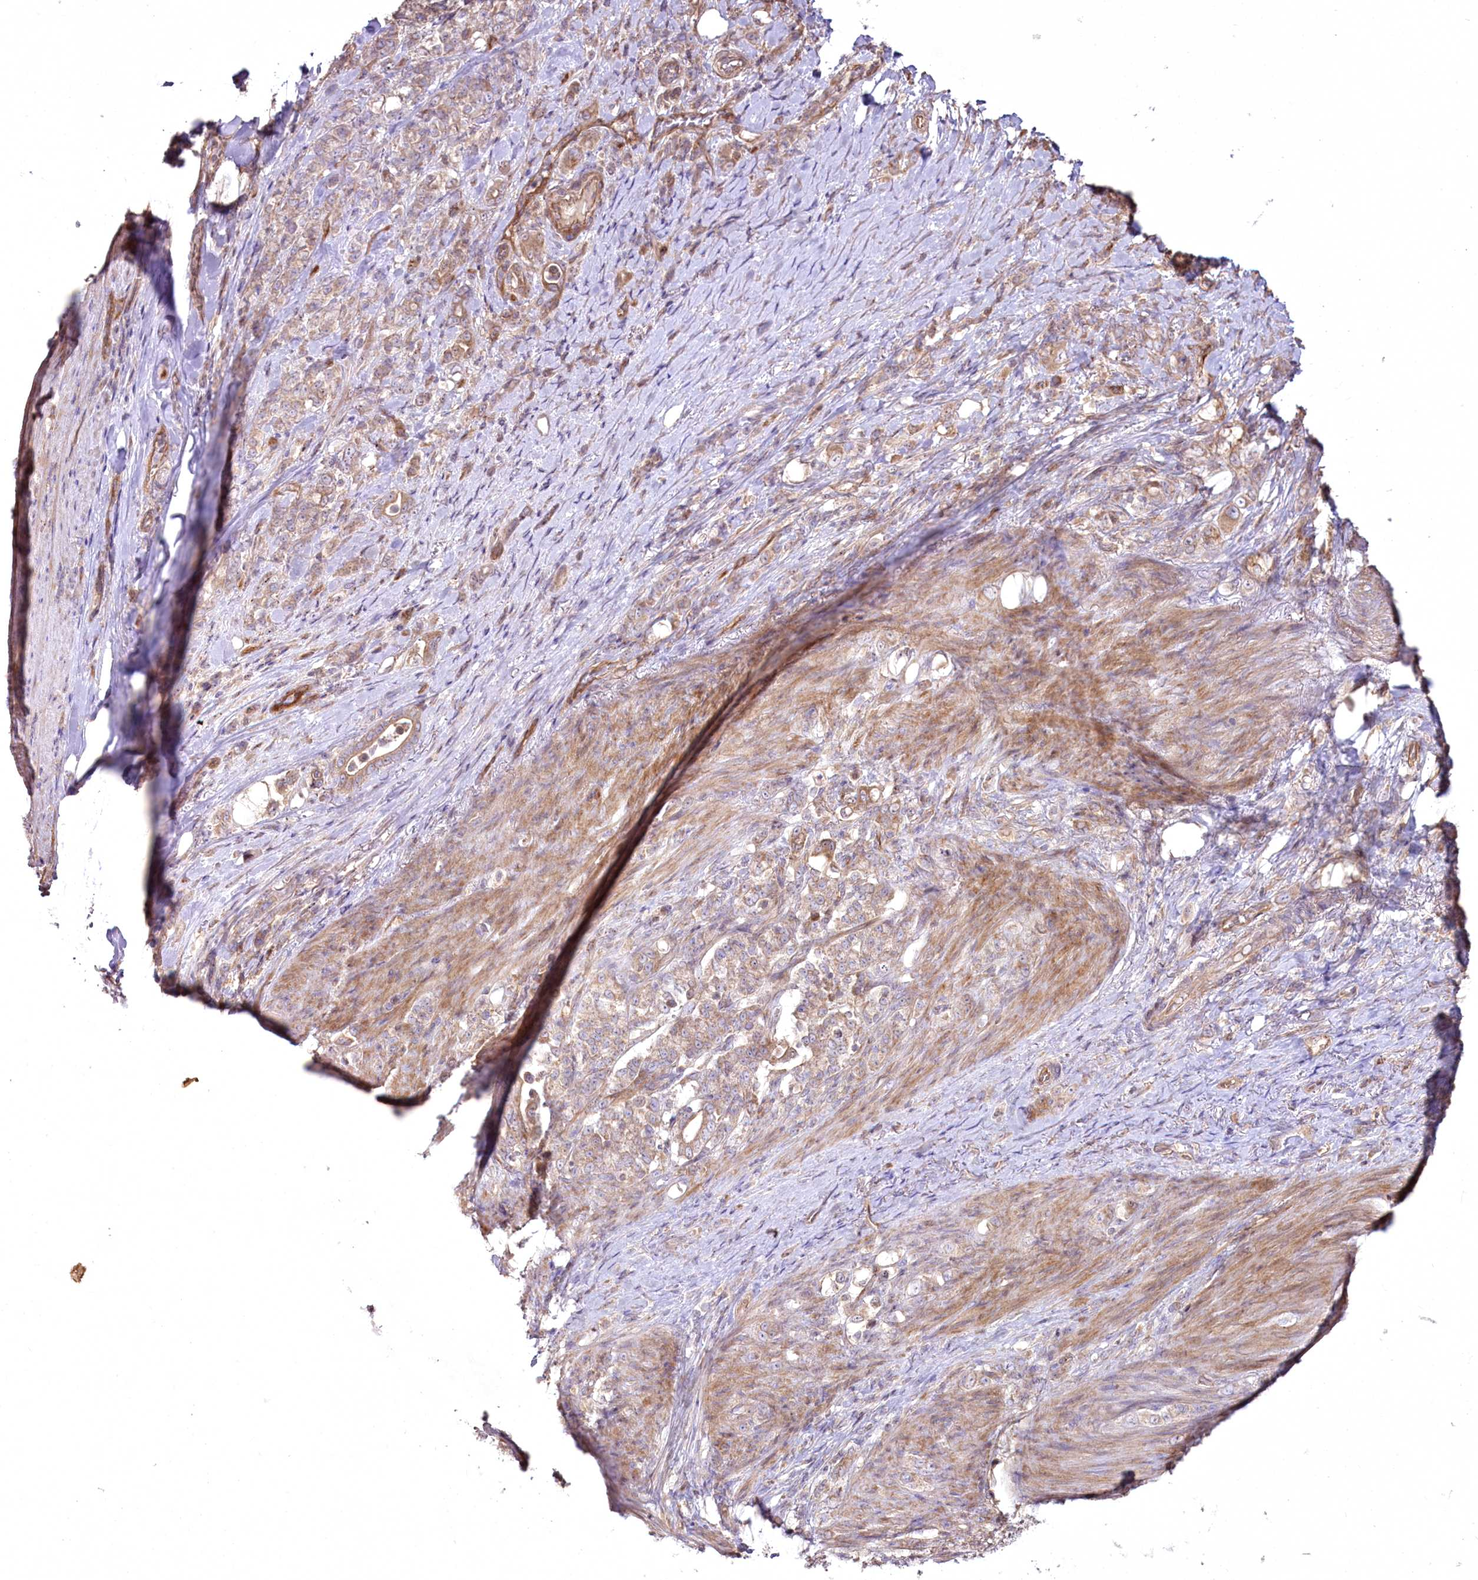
{"staining": {"intensity": "moderate", "quantity": "<25%", "location": "cytoplasmic/membranous"}, "tissue": "stomach cancer", "cell_type": "Tumor cells", "image_type": "cancer", "snomed": [{"axis": "morphology", "description": "Adenocarcinoma, NOS"}, {"axis": "topography", "description": "Stomach"}], "caption": "Human adenocarcinoma (stomach) stained with a brown dye demonstrates moderate cytoplasmic/membranous positive positivity in approximately <25% of tumor cells.", "gene": "SH3TC1", "patient": {"sex": "female", "age": 79}}